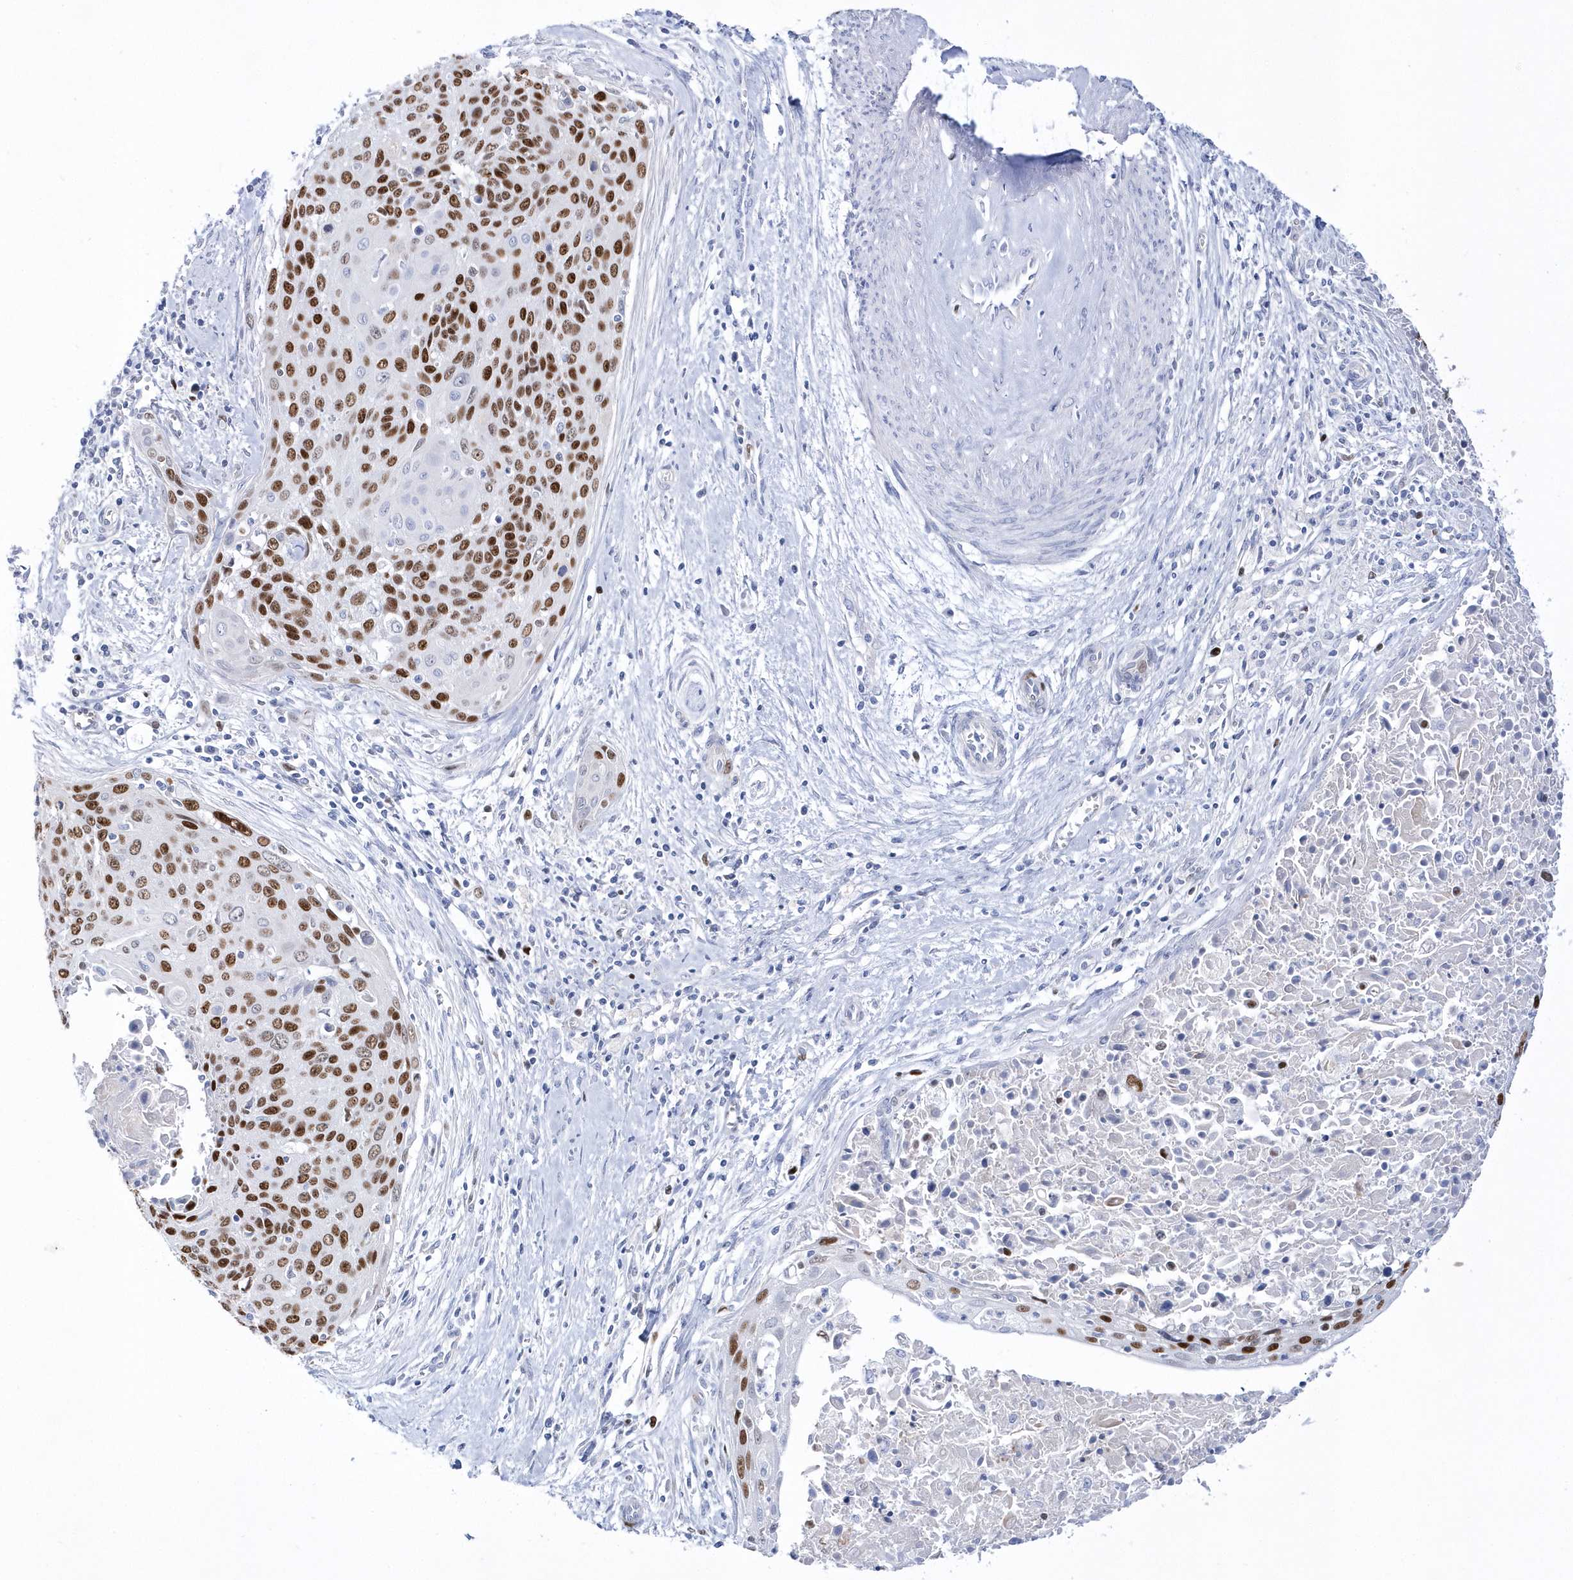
{"staining": {"intensity": "strong", "quantity": ">75%", "location": "nuclear"}, "tissue": "cervical cancer", "cell_type": "Tumor cells", "image_type": "cancer", "snomed": [{"axis": "morphology", "description": "Squamous cell carcinoma, NOS"}, {"axis": "topography", "description": "Cervix"}], "caption": "A high-resolution micrograph shows IHC staining of cervical cancer, which displays strong nuclear expression in approximately >75% of tumor cells. Using DAB (3,3'-diaminobenzidine) (brown) and hematoxylin (blue) stains, captured at high magnification using brightfield microscopy.", "gene": "TMCO6", "patient": {"sex": "female", "age": 55}}